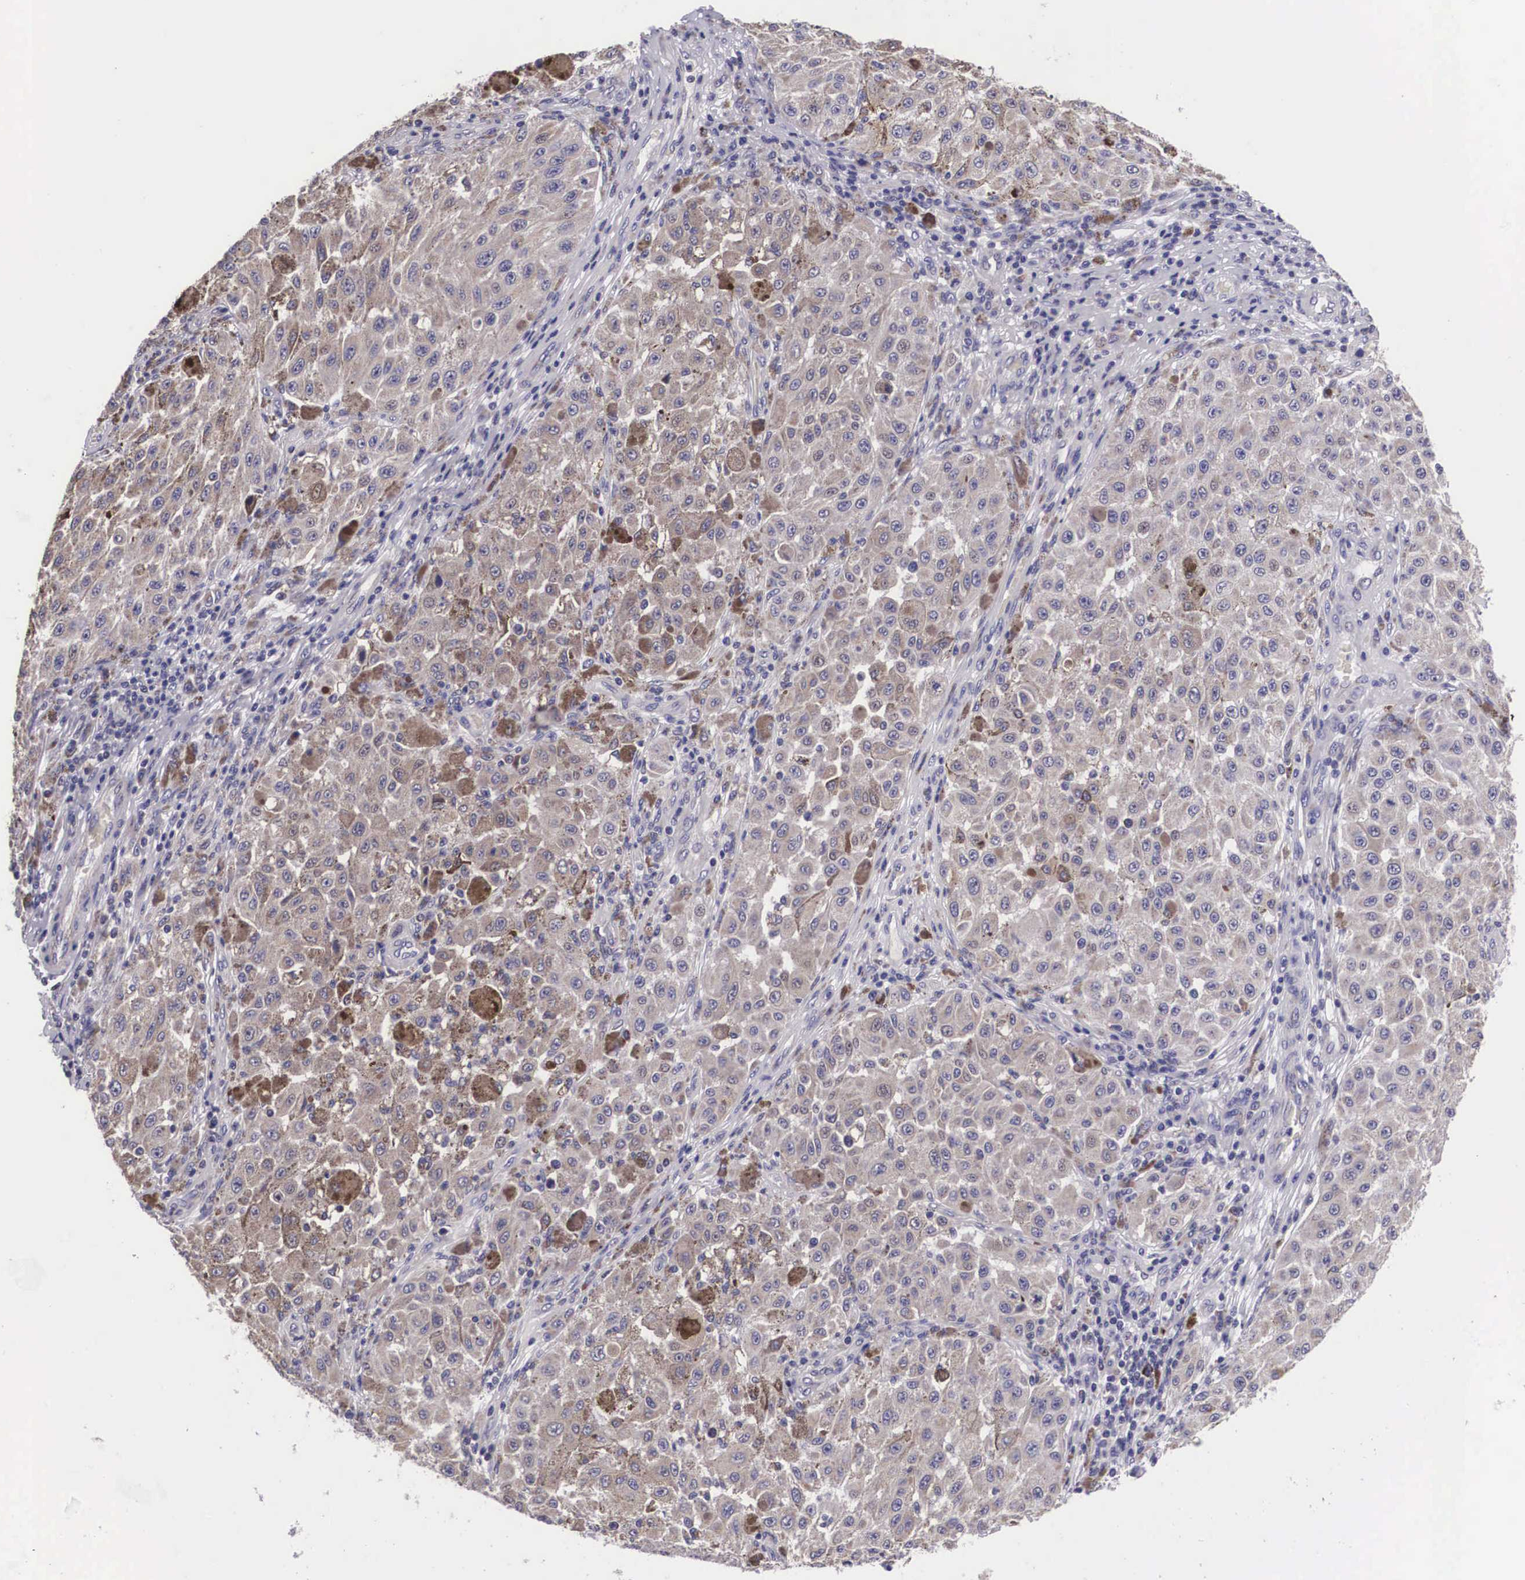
{"staining": {"intensity": "weak", "quantity": "25%-75%", "location": "cytoplasmic/membranous"}, "tissue": "melanoma", "cell_type": "Tumor cells", "image_type": "cancer", "snomed": [{"axis": "morphology", "description": "Malignant melanoma, NOS"}, {"axis": "topography", "description": "Skin"}], "caption": "Tumor cells demonstrate low levels of weak cytoplasmic/membranous positivity in about 25%-75% of cells in malignant melanoma. The staining was performed using DAB to visualize the protein expression in brown, while the nuclei were stained in blue with hematoxylin (Magnification: 20x).", "gene": "ARG2", "patient": {"sex": "female", "age": 64}}